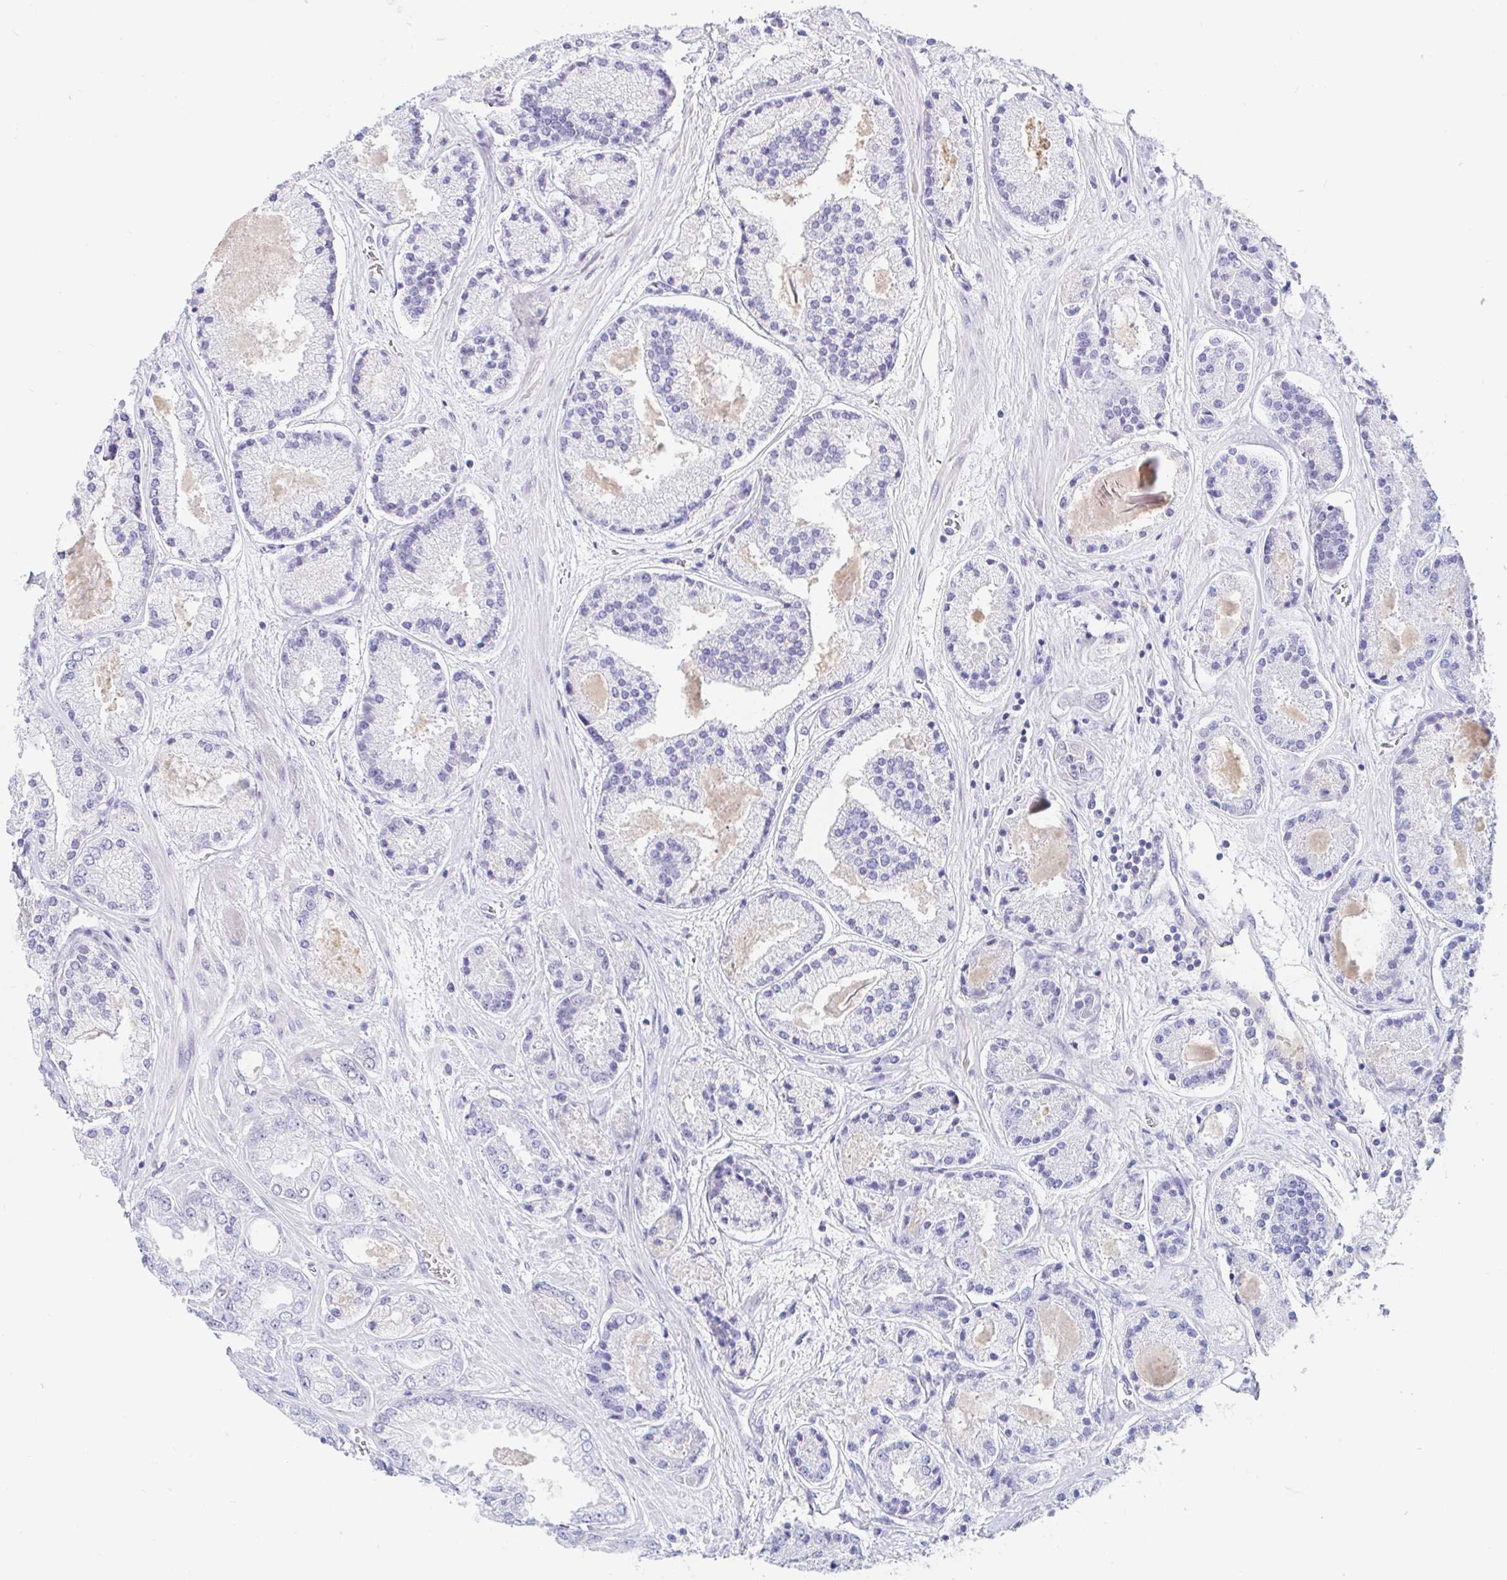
{"staining": {"intensity": "negative", "quantity": "none", "location": "none"}, "tissue": "prostate cancer", "cell_type": "Tumor cells", "image_type": "cancer", "snomed": [{"axis": "morphology", "description": "Adenocarcinoma, High grade"}, {"axis": "topography", "description": "Prostate"}], "caption": "An image of human prostate high-grade adenocarcinoma is negative for staining in tumor cells.", "gene": "TEX44", "patient": {"sex": "male", "age": 67}}